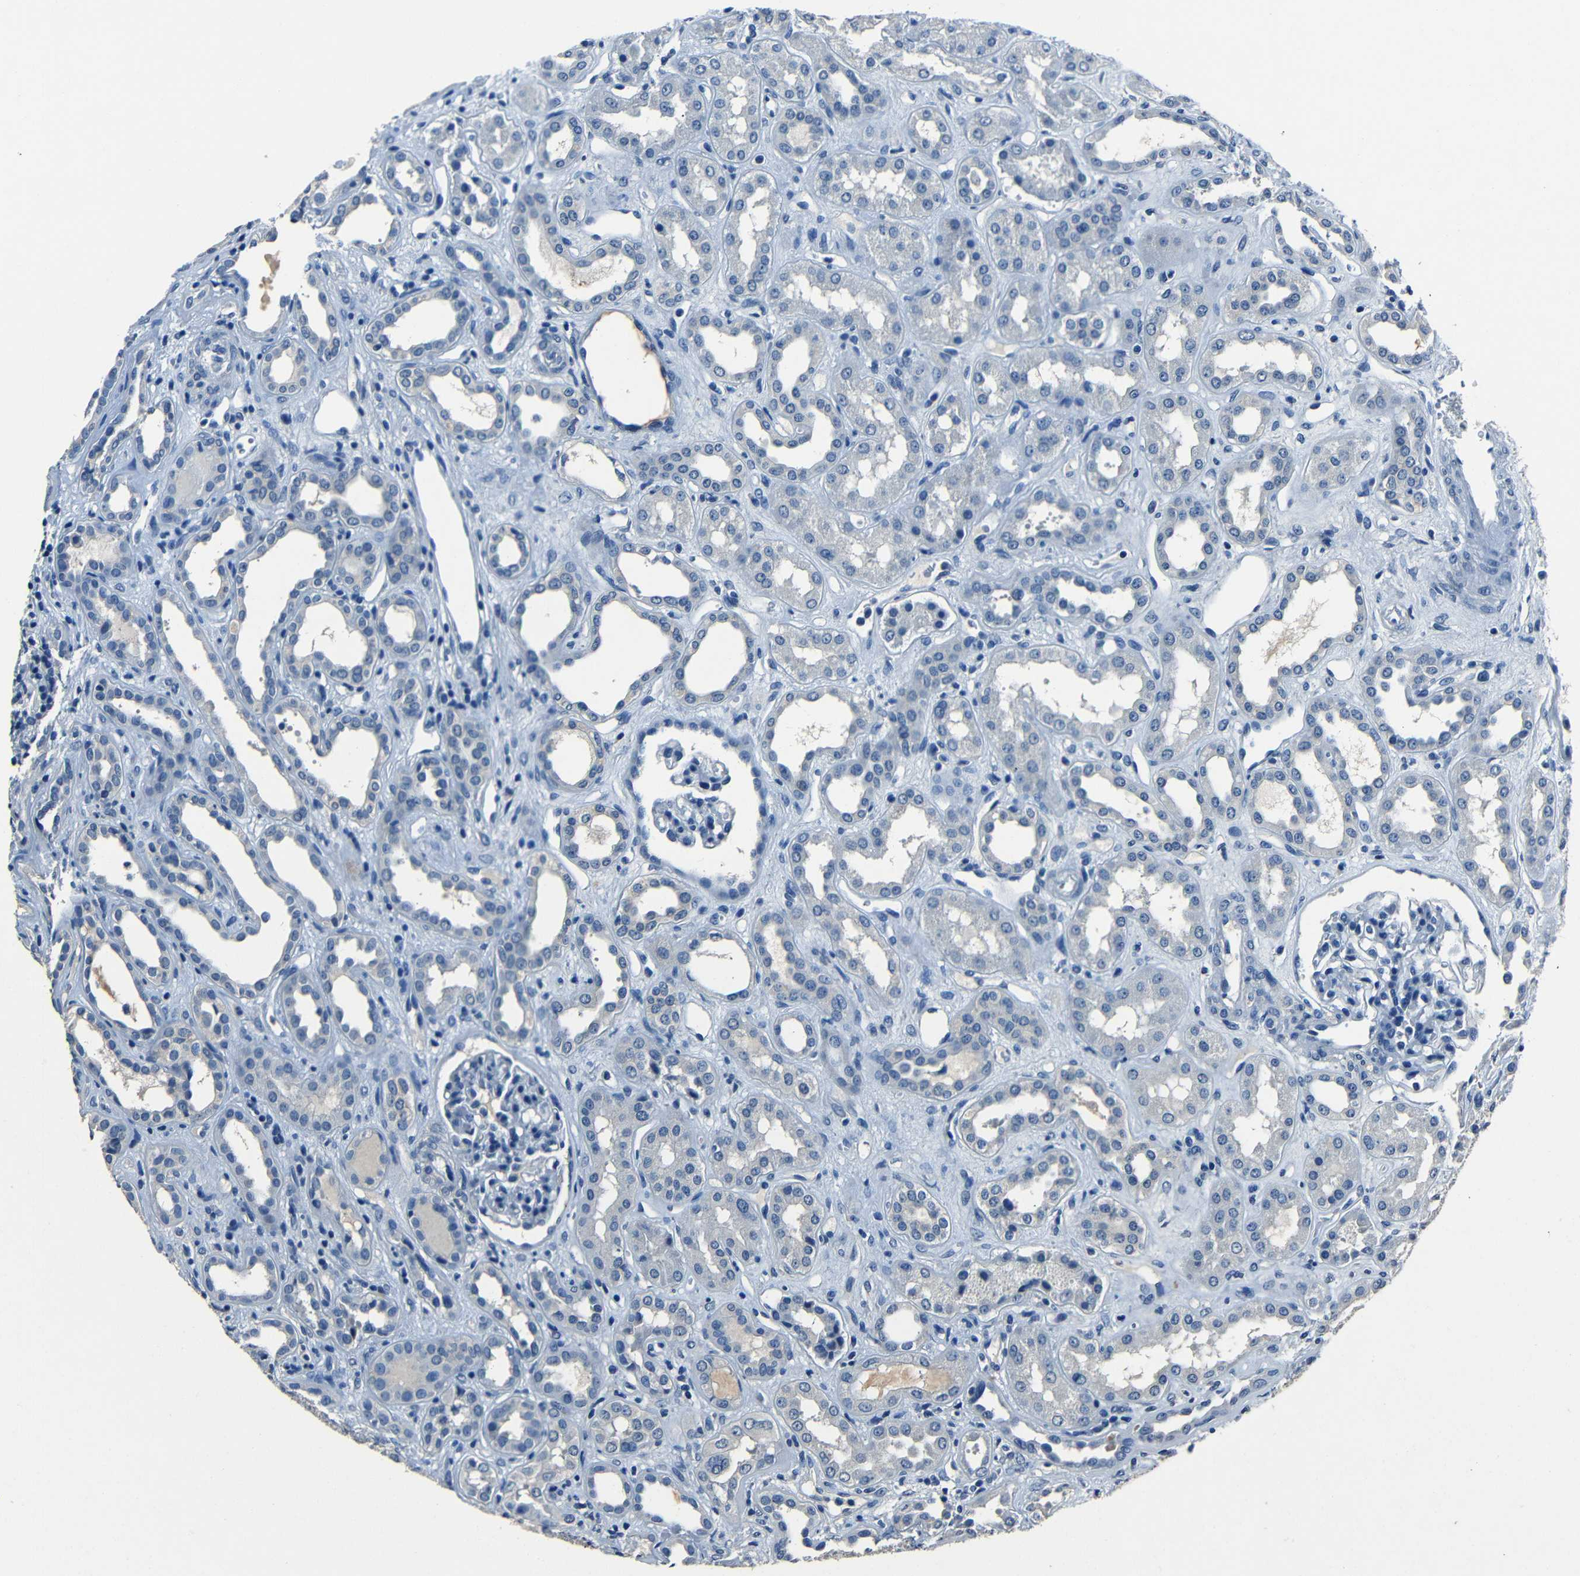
{"staining": {"intensity": "negative", "quantity": "none", "location": "none"}, "tissue": "kidney", "cell_type": "Cells in glomeruli", "image_type": "normal", "snomed": [{"axis": "morphology", "description": "Normal tissue, NOS"}, {"axis": "topography", "description": "Kidney"}], "caption": "Immunohistochemical staining of normal kidney reveals no significant positivity in cells in glomeruli. (DAB IHC visualized using brightfield microscopy, high magnification).", "gene": "NCMAP", "patient": {"sex": "male", "age": 59}}